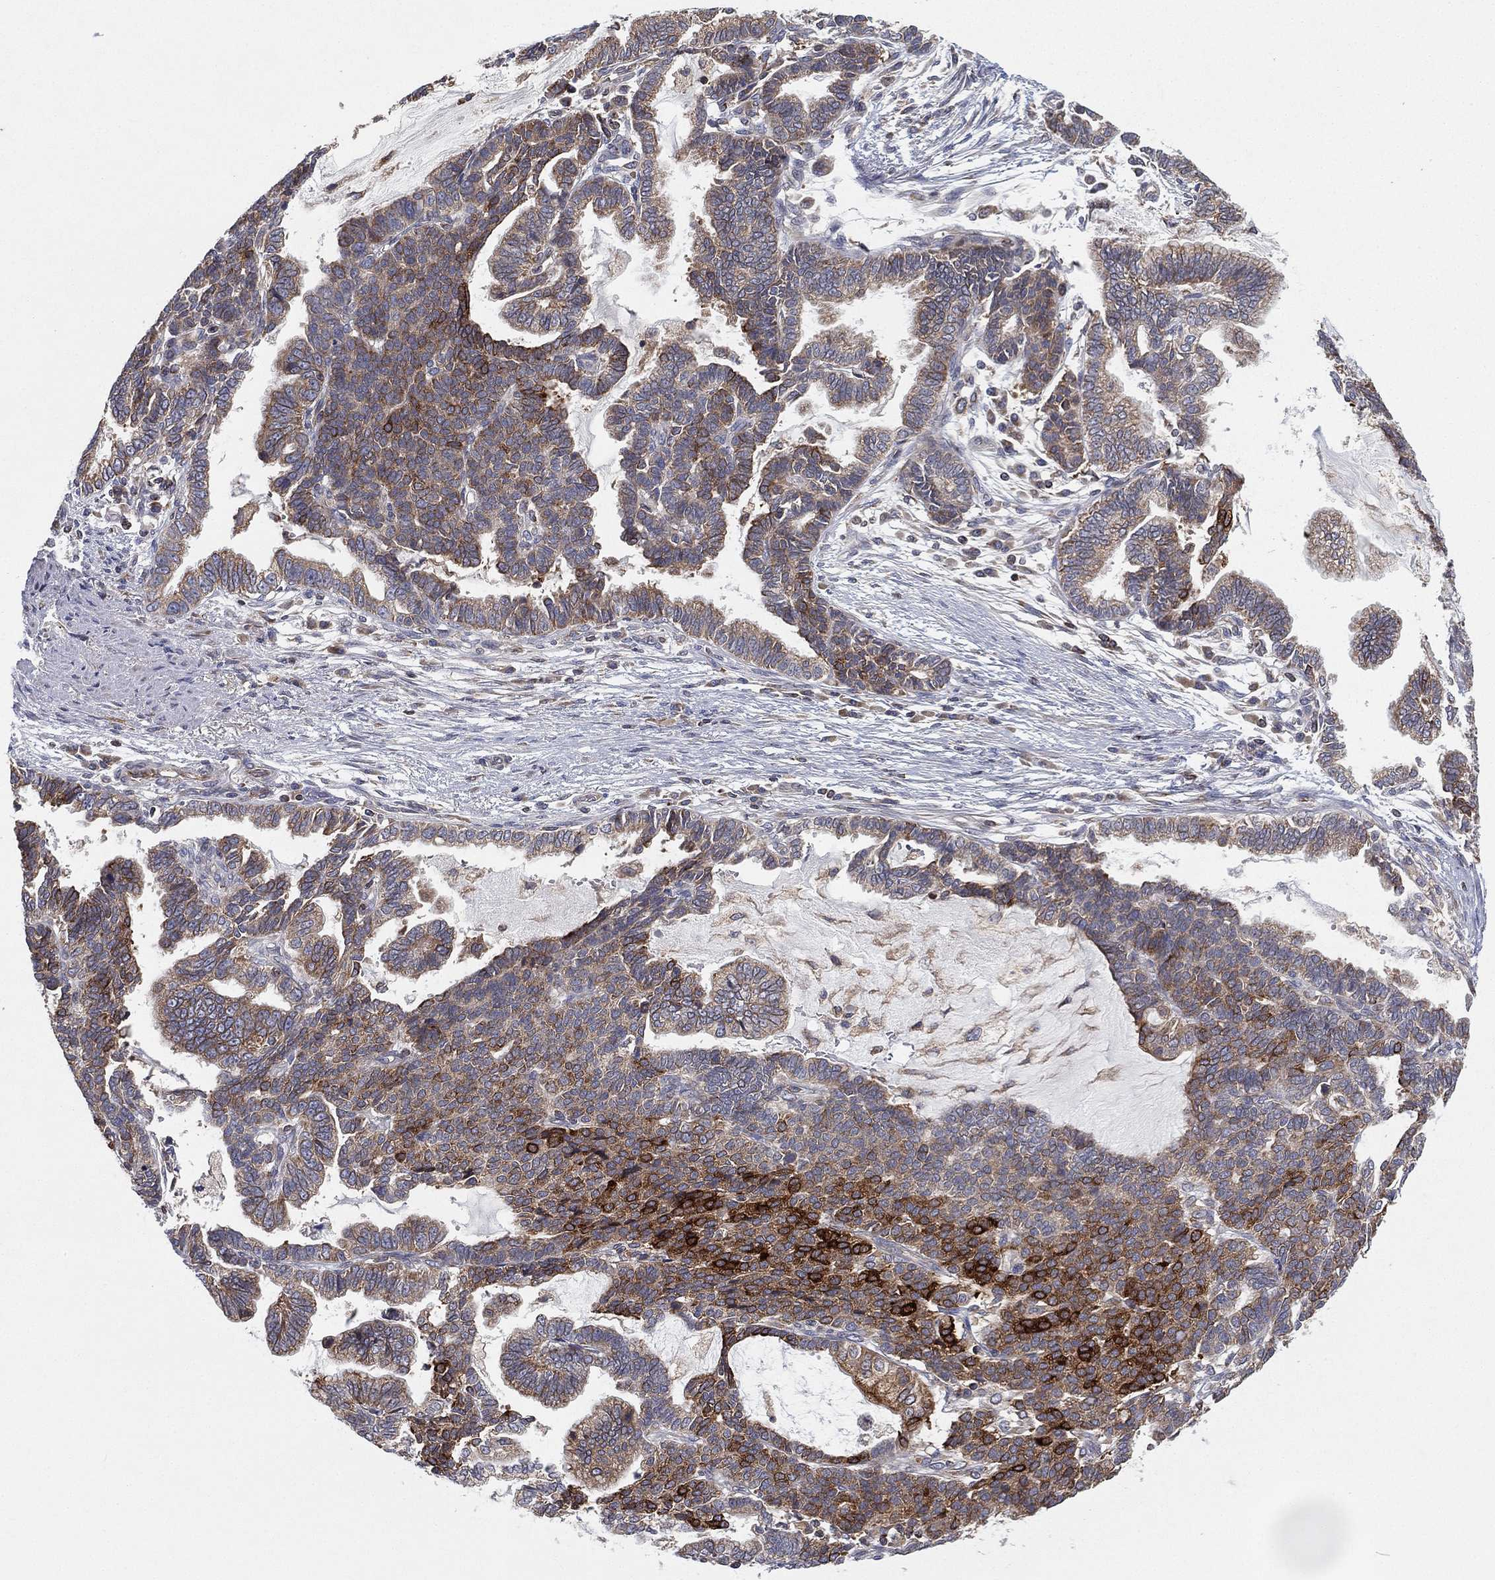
{"staining": {"intensity": "weak", "quantity": "25%-75%", "location": "cytoplasmic/membranous"}, "tissue": "stomach cancer", "cell_type": "Tumor cells", "image_type": "cancer", "snomed": [{"axis": "morphology", "description": "Adenocarcinoma, NOS"}, {"axis": "topography", "description": "Stomach"}], "caption": "DAB immunohistochemical staining of human adenocarcinoma (stomach) demonstrates weak cytoplasmic/membranous protein positivity in about 25%-75% of tumor cells. (DAB (3,3'-diaminobenzidine) IHC, brown staining for protein, blue staining for nuclei).", "gene": "CYB5B", "patient": {"sex": "male", "age": 83}}